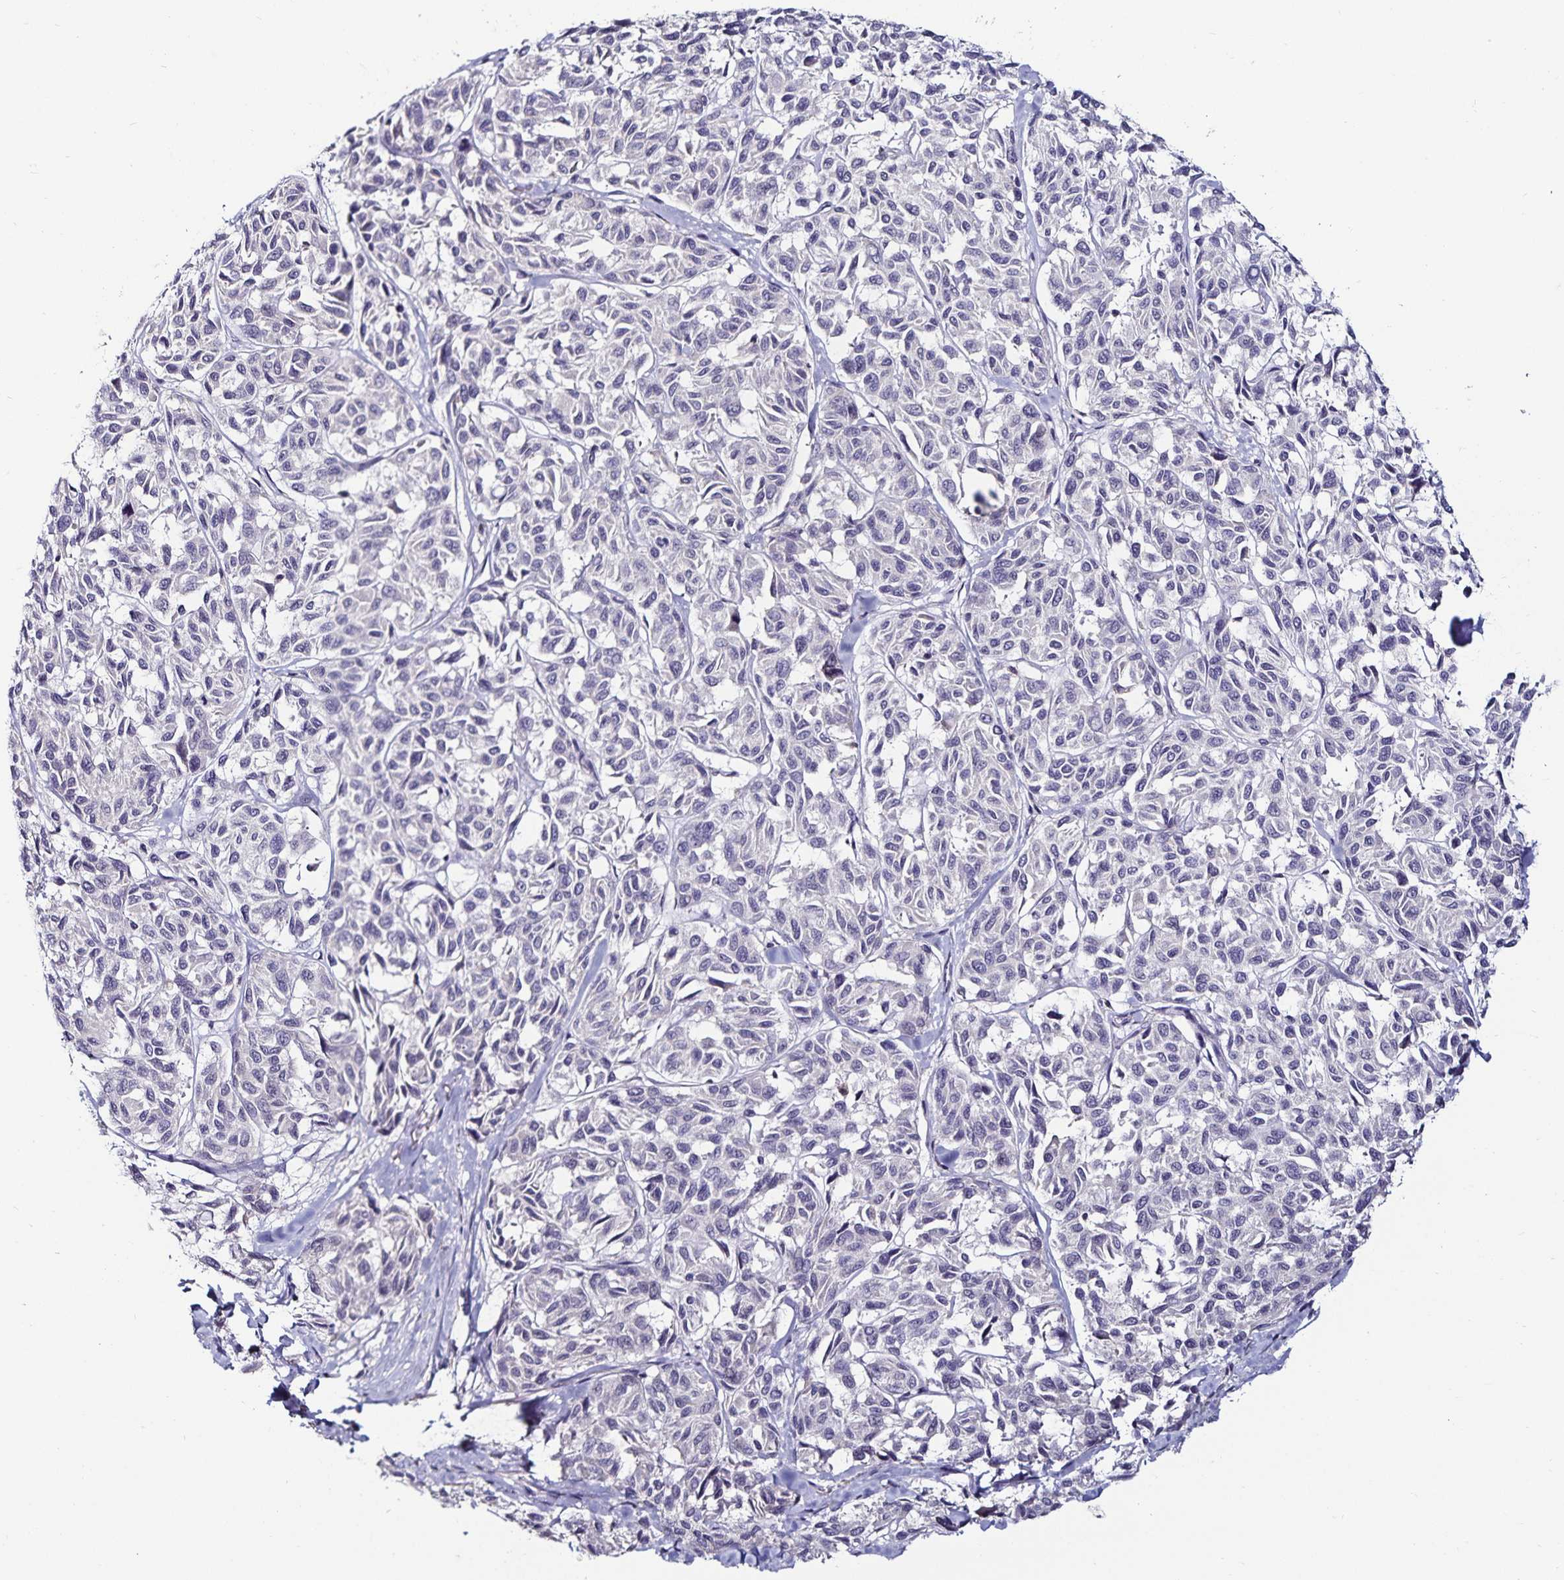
{"staining": {"intensity": "negative", "quantity": "none", "location": "none"}, "tissue": "melanoma", "cell_type": "Tumor cells", "image_type": "cancer", "snomed": [{"axis": "morphology", "description": "Malignant melanoma, NOS"}, {"axis": "topography", "description": "Skin"}], "caption": "This is an immunohistochemistry photomicrograph of malignant melanoma. There is no expression in tumor cells.", "gene": "ACSL5", "patient": {"sex": "female", "age": 66}}